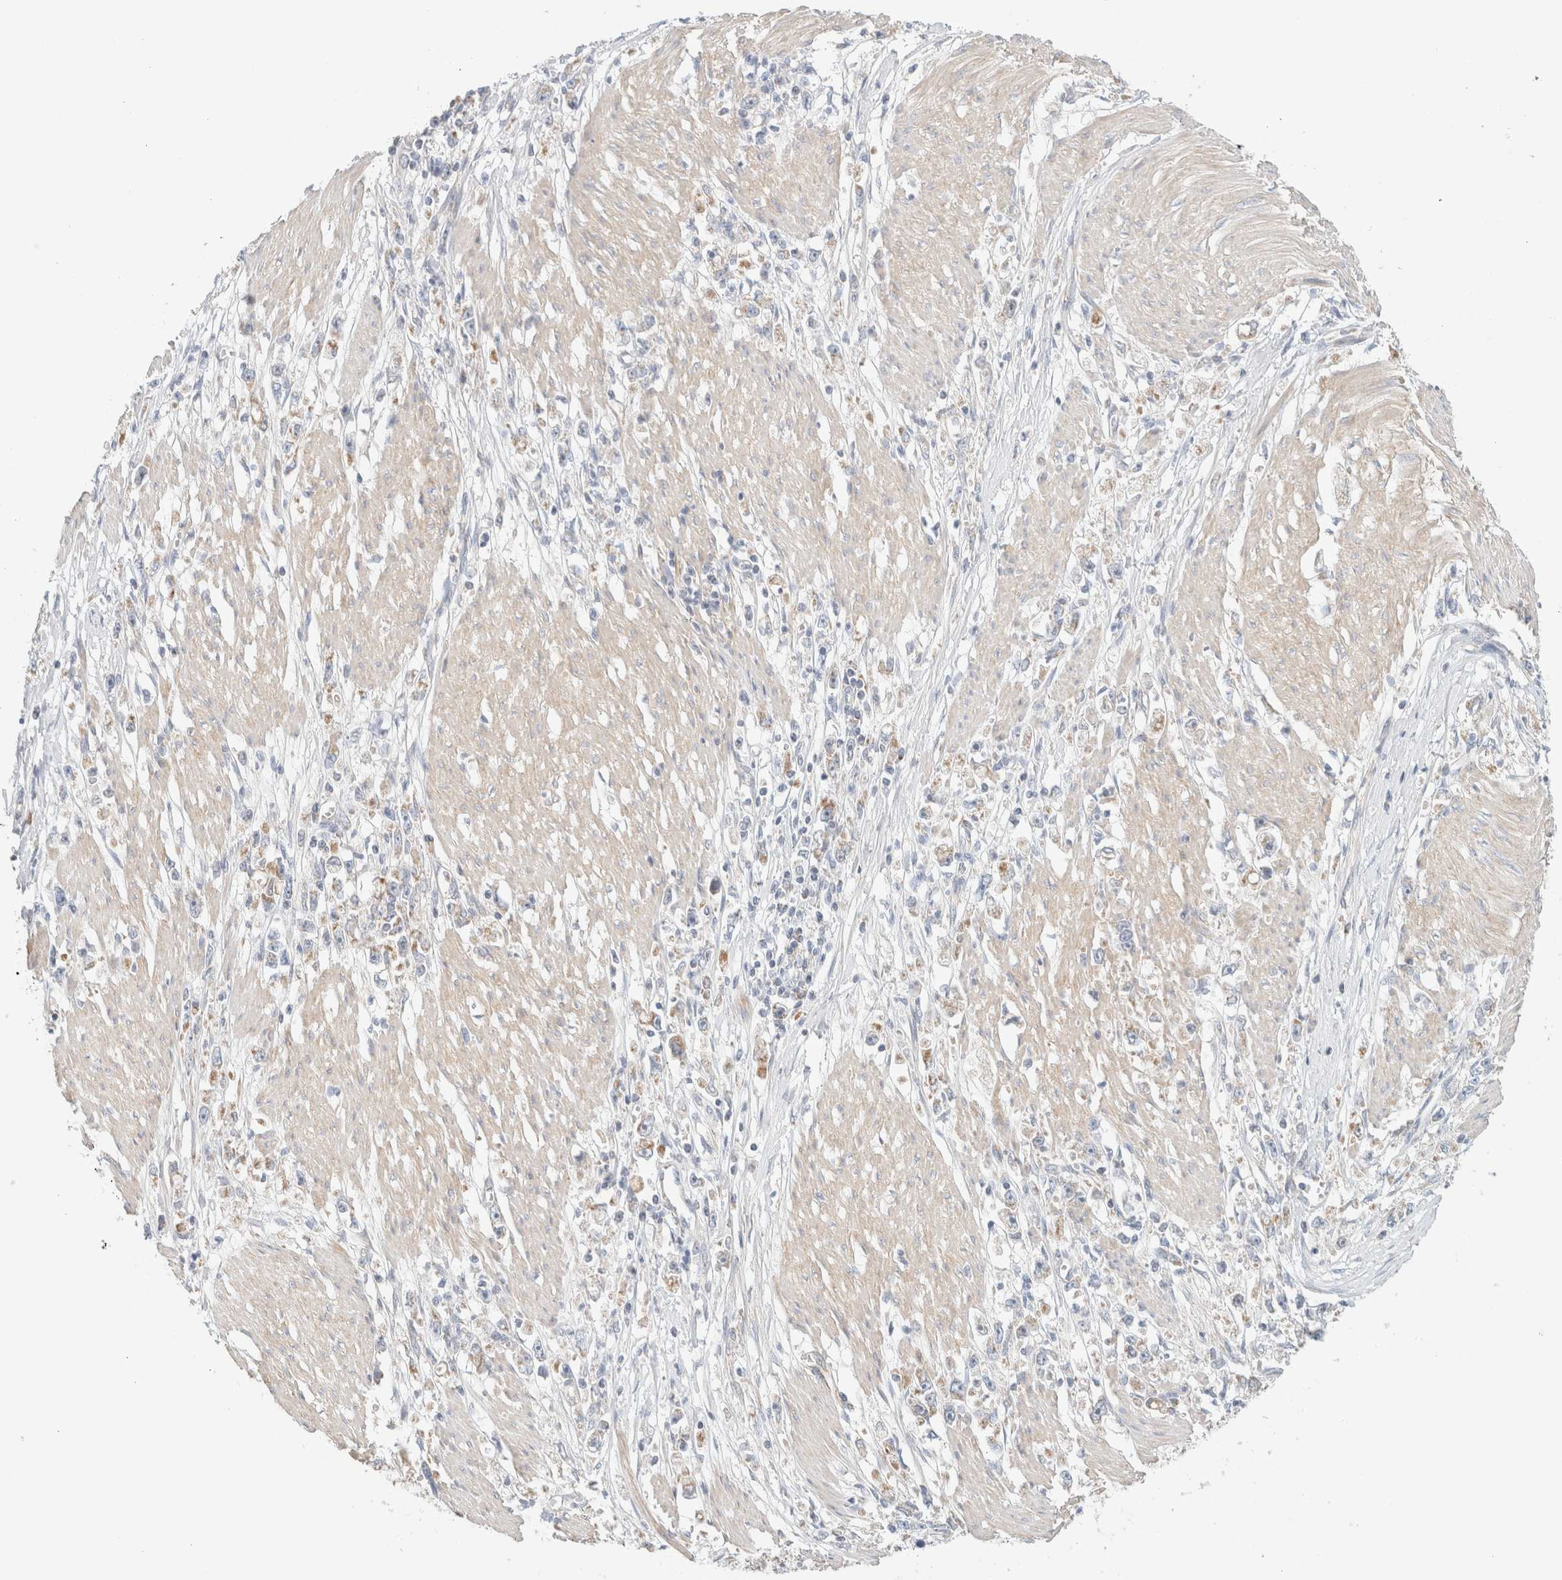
{"staining": {"intensity": "weak", "quantity": "25%-75%", "location": "cytoplasmic/membranous"}, "tissue": "stomach cancer", "cell_type": "Tumor cells", "image_type": "cancer", "snomed": [{"axis": "morphology", "description": "Adenocarcinoma, NOS"}, {"axis": "topography", "description": "Stomach"}], "caption": "Brown immunohistochemical staining in human stomach adenocarcinoma demonstrates weak cytoplasmic/membranous positivity in approximately 25%-75% of tumor cells.", "gene": "MRM3", "patient": {"sex": "female", "age": 59}}